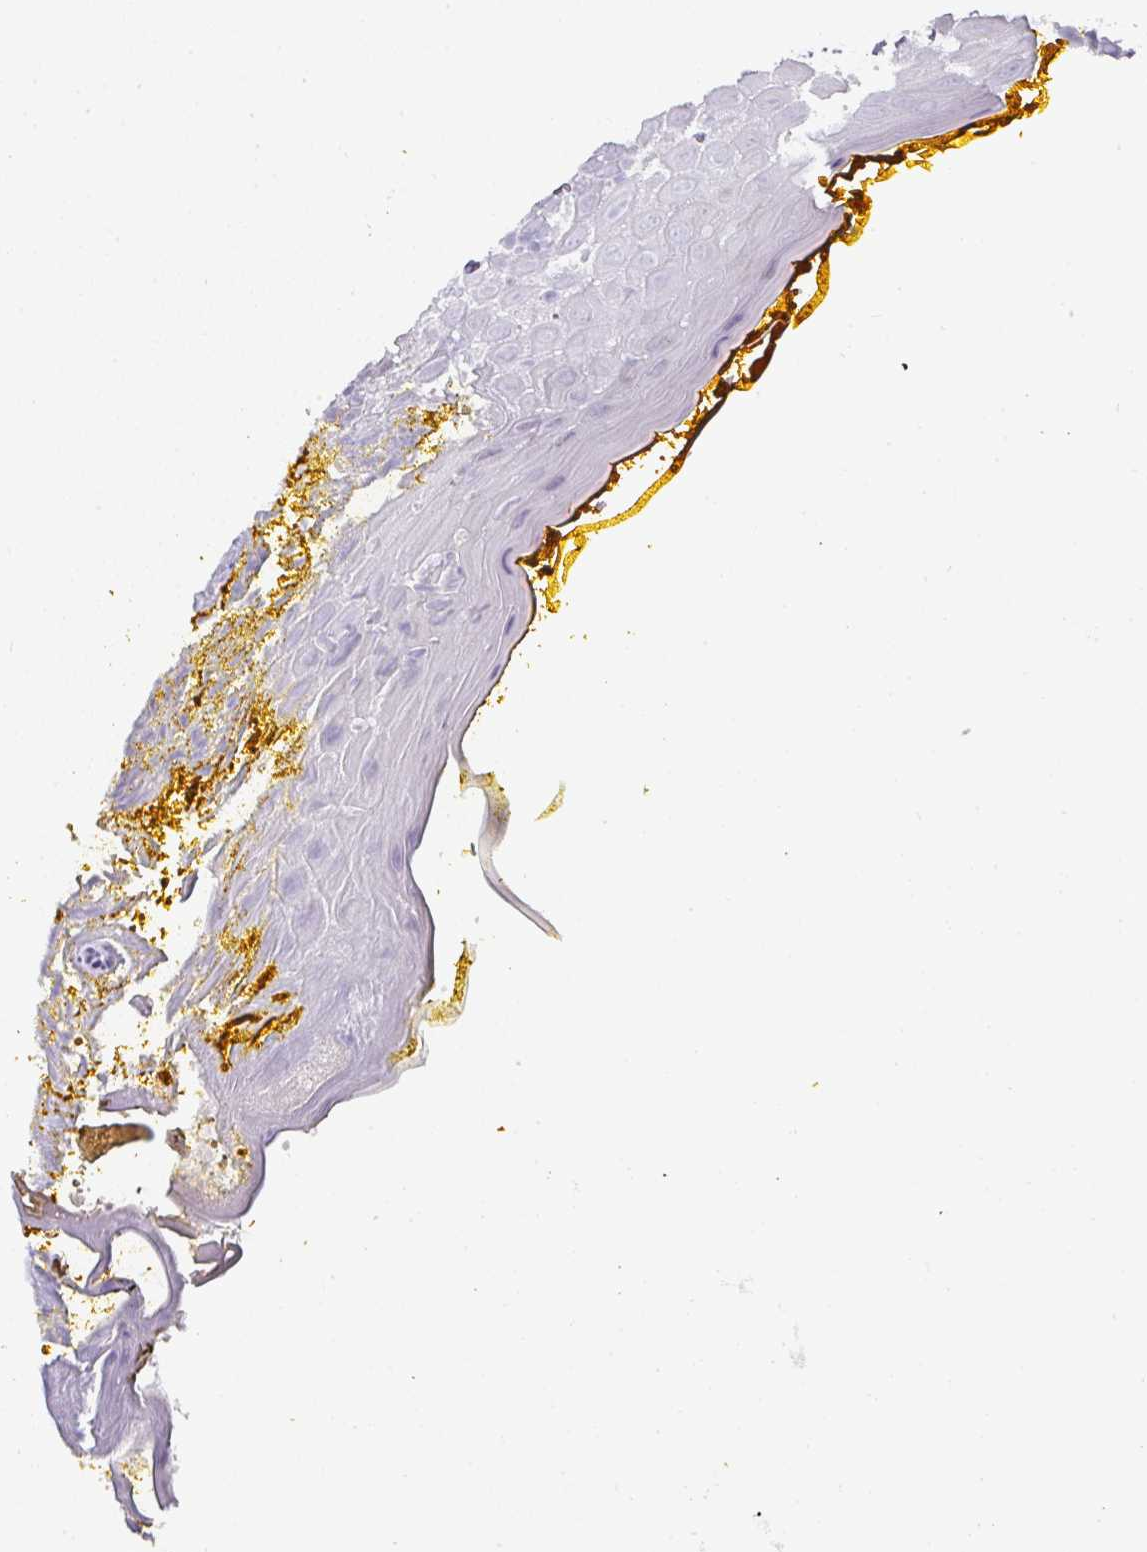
{"staining": {"intensity": "negative", "quantity": "none", "location": "none"}, "tissue": "oral mucosa", "cell_type": "Squamous epithelial cells", "image_type": "normal", "snomed": [{"axis": "morphology", "description": "Normal tissue, NOS"}, {"axis": "morphology", "description": "Squamous cell carcinoma, NOS"}, {"axis": "topography", "description": "Oral tissue"}, {"axis": "topography", "description": "Tounge, NOS"}, {"axis": "topography", "description": "Head-Neck"}], "caption": "High power microscopy photomicrograph of an immunohistochemistry photomicrograph of normal oral mucosa, revealing no significant expression in squamous epithelial cells.", "gene": "OR52N1", "patient": {"sex": "male", "age": 76}}